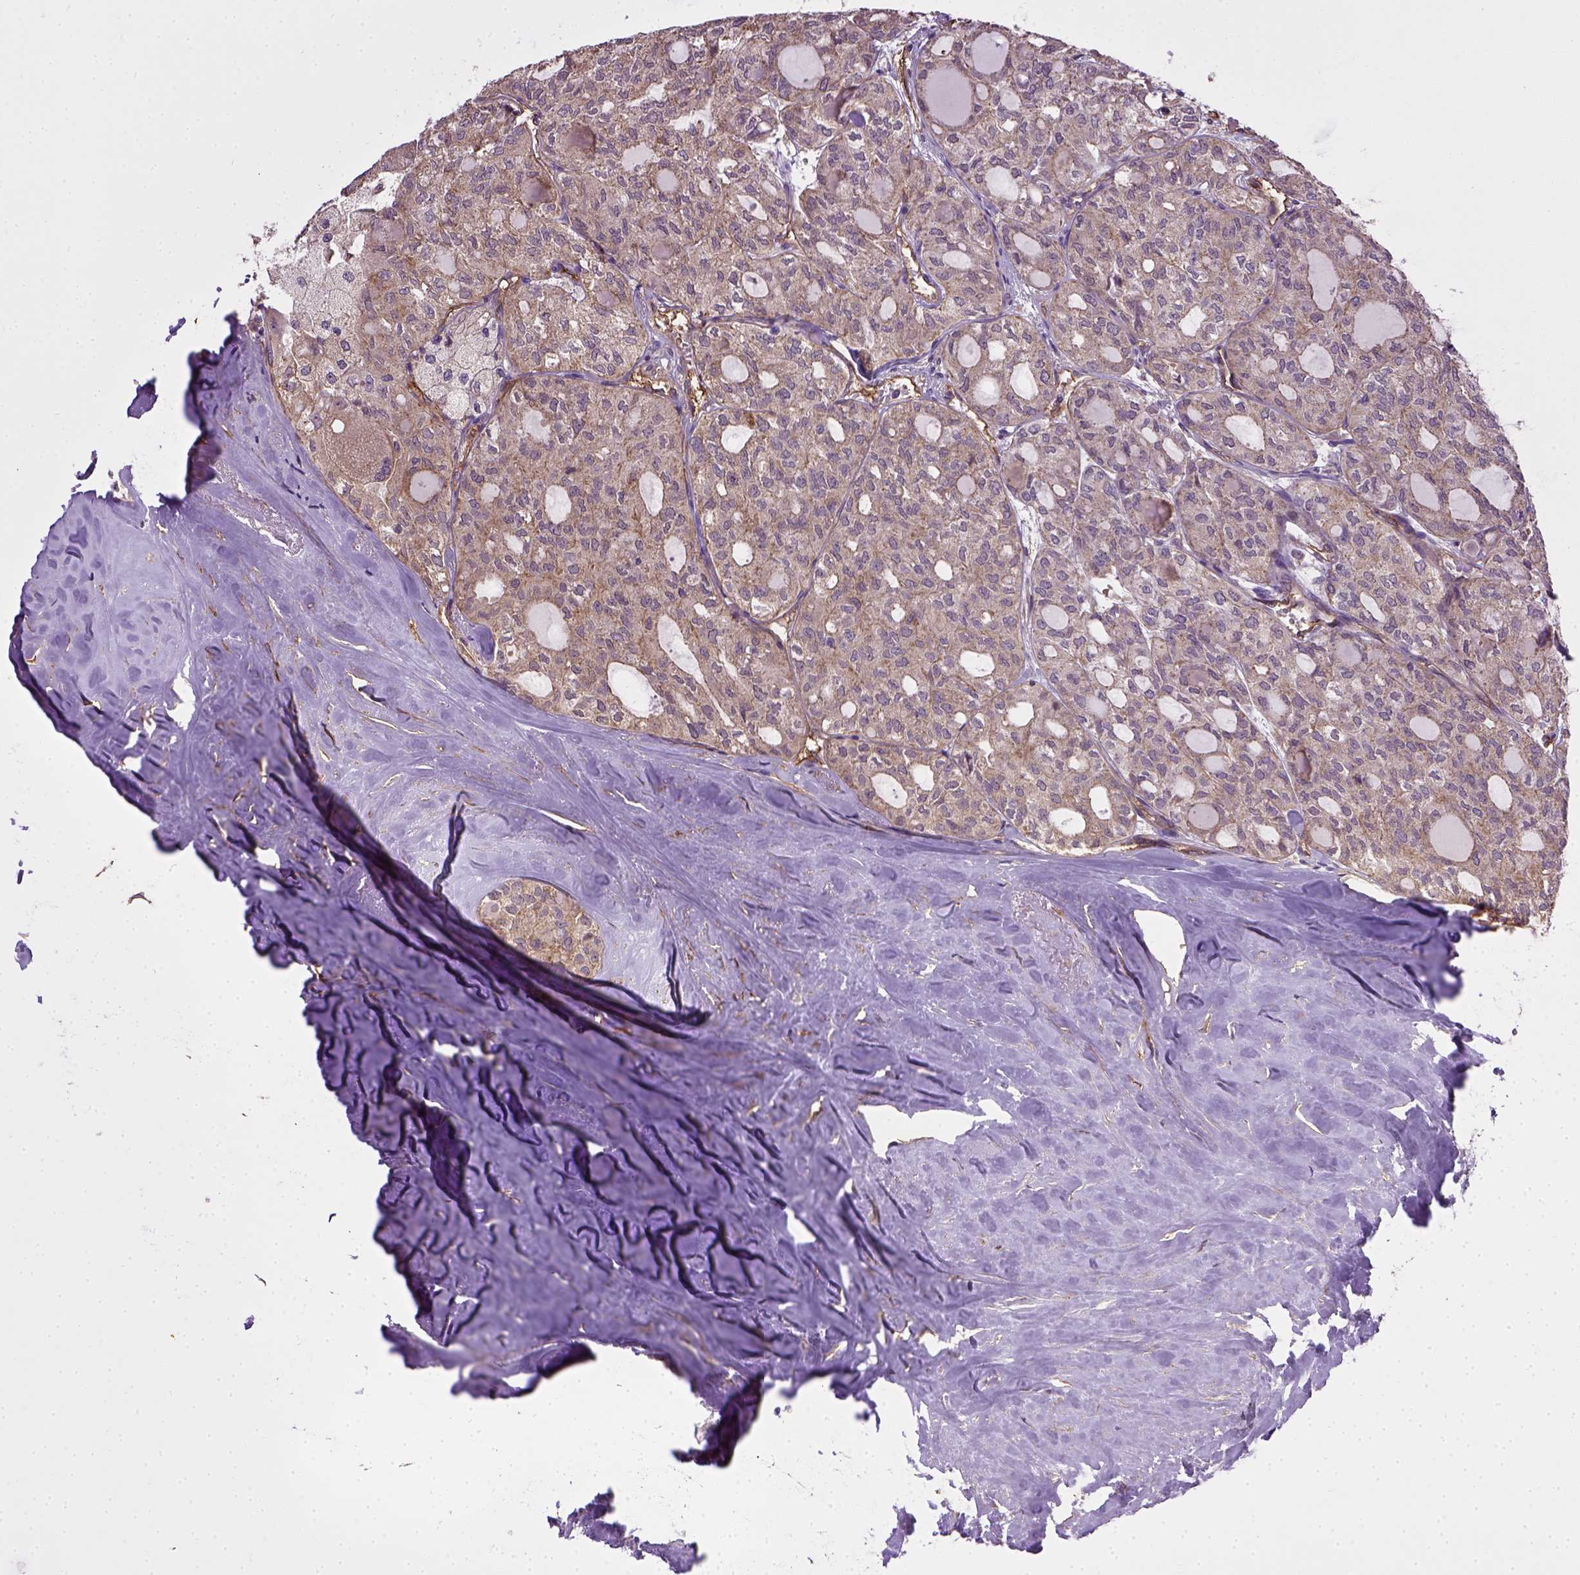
{"staining": {"intensity": "moderate", "quantity": ">75%", "location": "cytoplasmic/membranous"}, "tissue": "thyroid cancer", "cell_type": "Tumor cells", "image_type": "cancer", "snomed": [{"axis": "morphology", "description": "Follicular adenoma carcinoma, NOS"}, {"axis": "topography", "description": "Thyroid gland"}], "caption": "A medium amount of moderate cytoplasmic/membranous expression is appreciated in approximately >75% of tumor cells in follicular adenoma carcinoma (thyroid) tissue.", "gene": "ENG", "patient": {"sex": "male", "age": 75}}